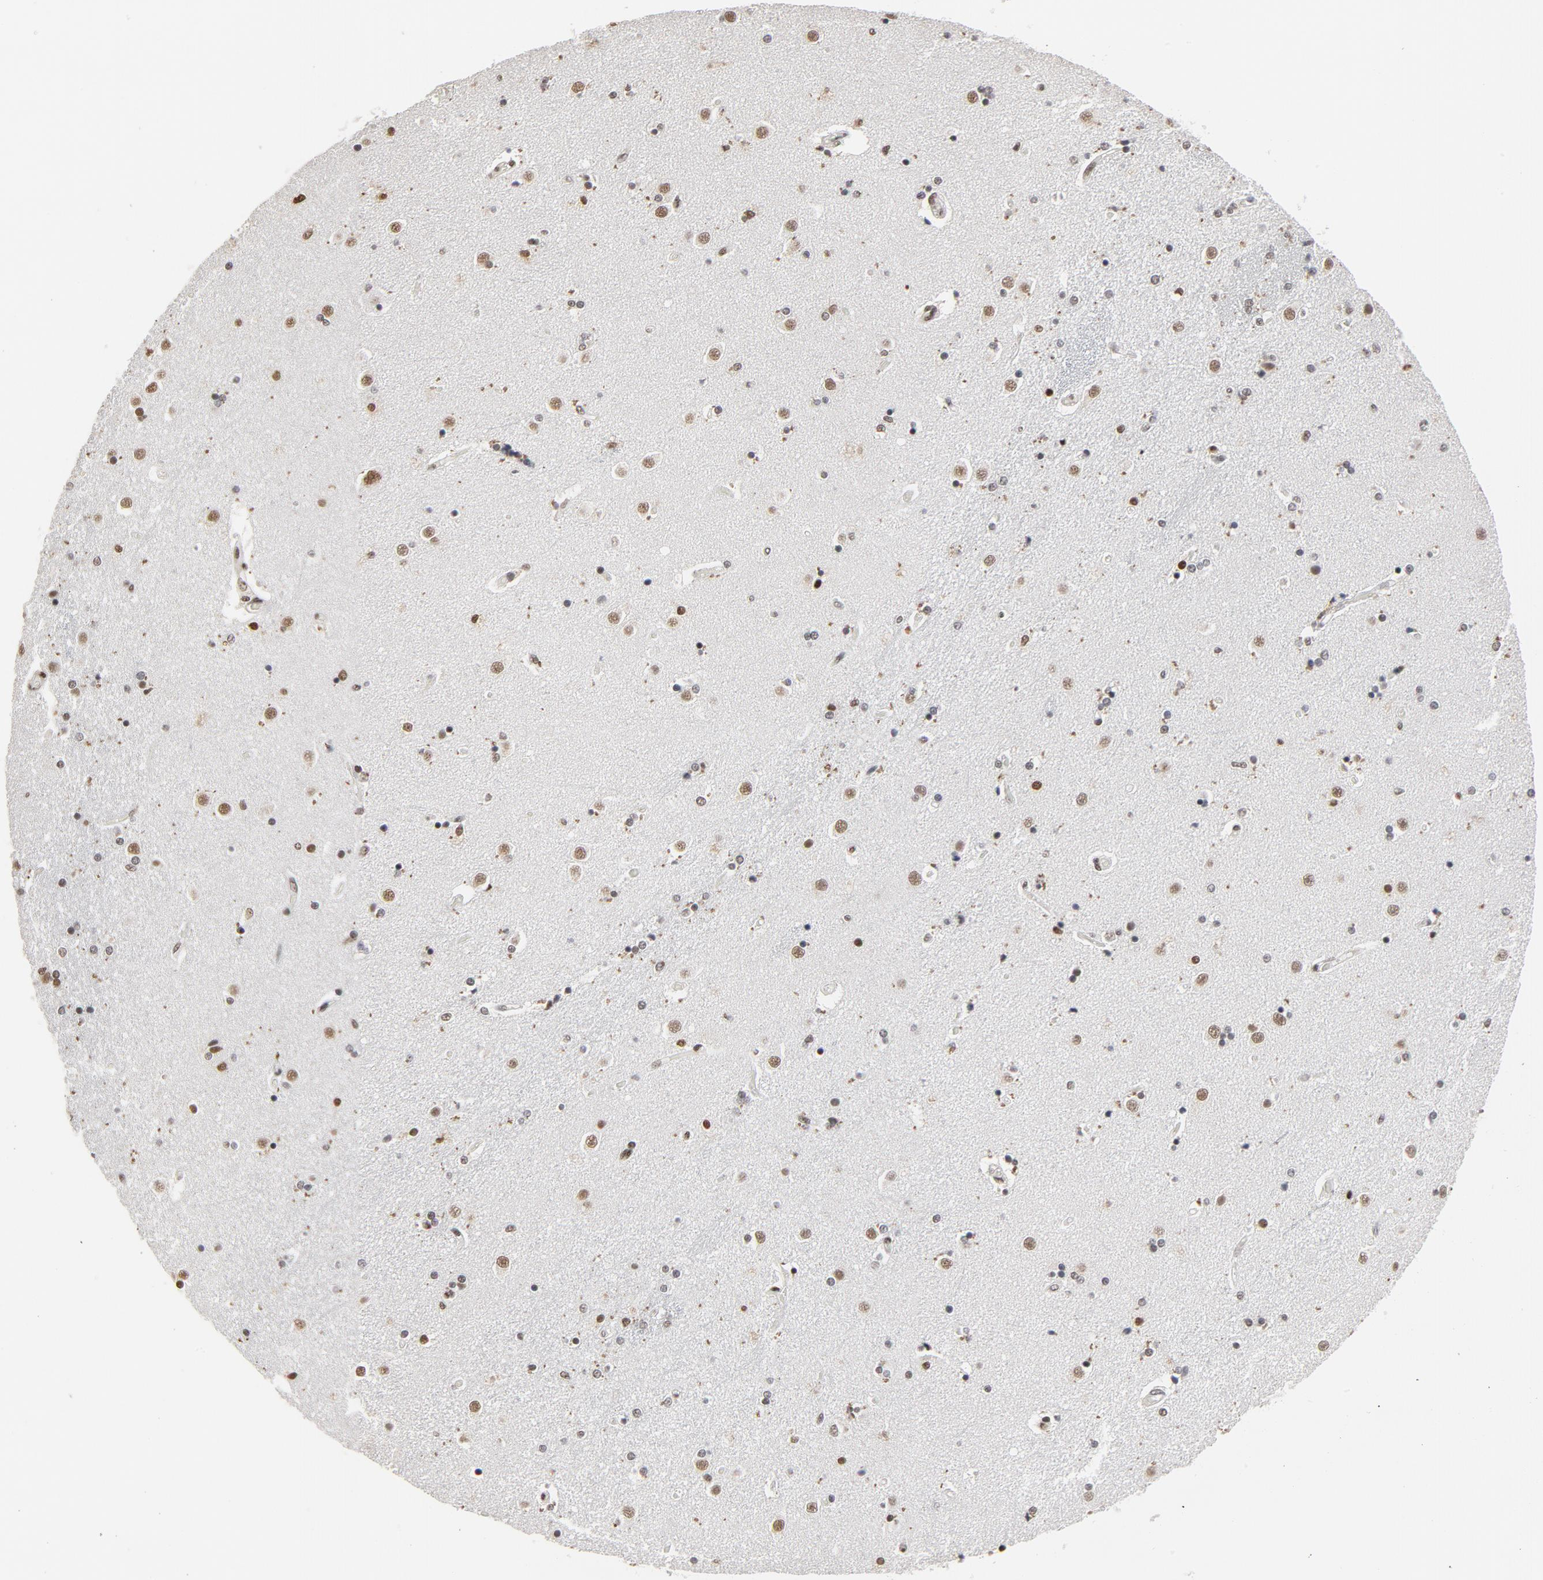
{"staining": {"intensity": "strong", "quantity": ">75%", "location": "nuclear"}, "tissue": "caudate", "cell_type": "Glial cells", "image_type": "normal", "snomed": [{"axis": "morphology", "description": "Normal tissue, NOS"}, {"axis": "topography", "description": "Lateral ventricle wall"}], "caption": "Normal caudate displays strong nuclear positivity in approximately >75% of glial cells, visualized by immunohistochemistry. The staining was performed using DAB (3,3'-diaminobenzidine) to visualize the protein expression in brown, while the nuclei were stained in blue with hematoxylin (Magnification: 20x).", "gene": "MRE11", "patient": {"sex": "female", "age": 54}}